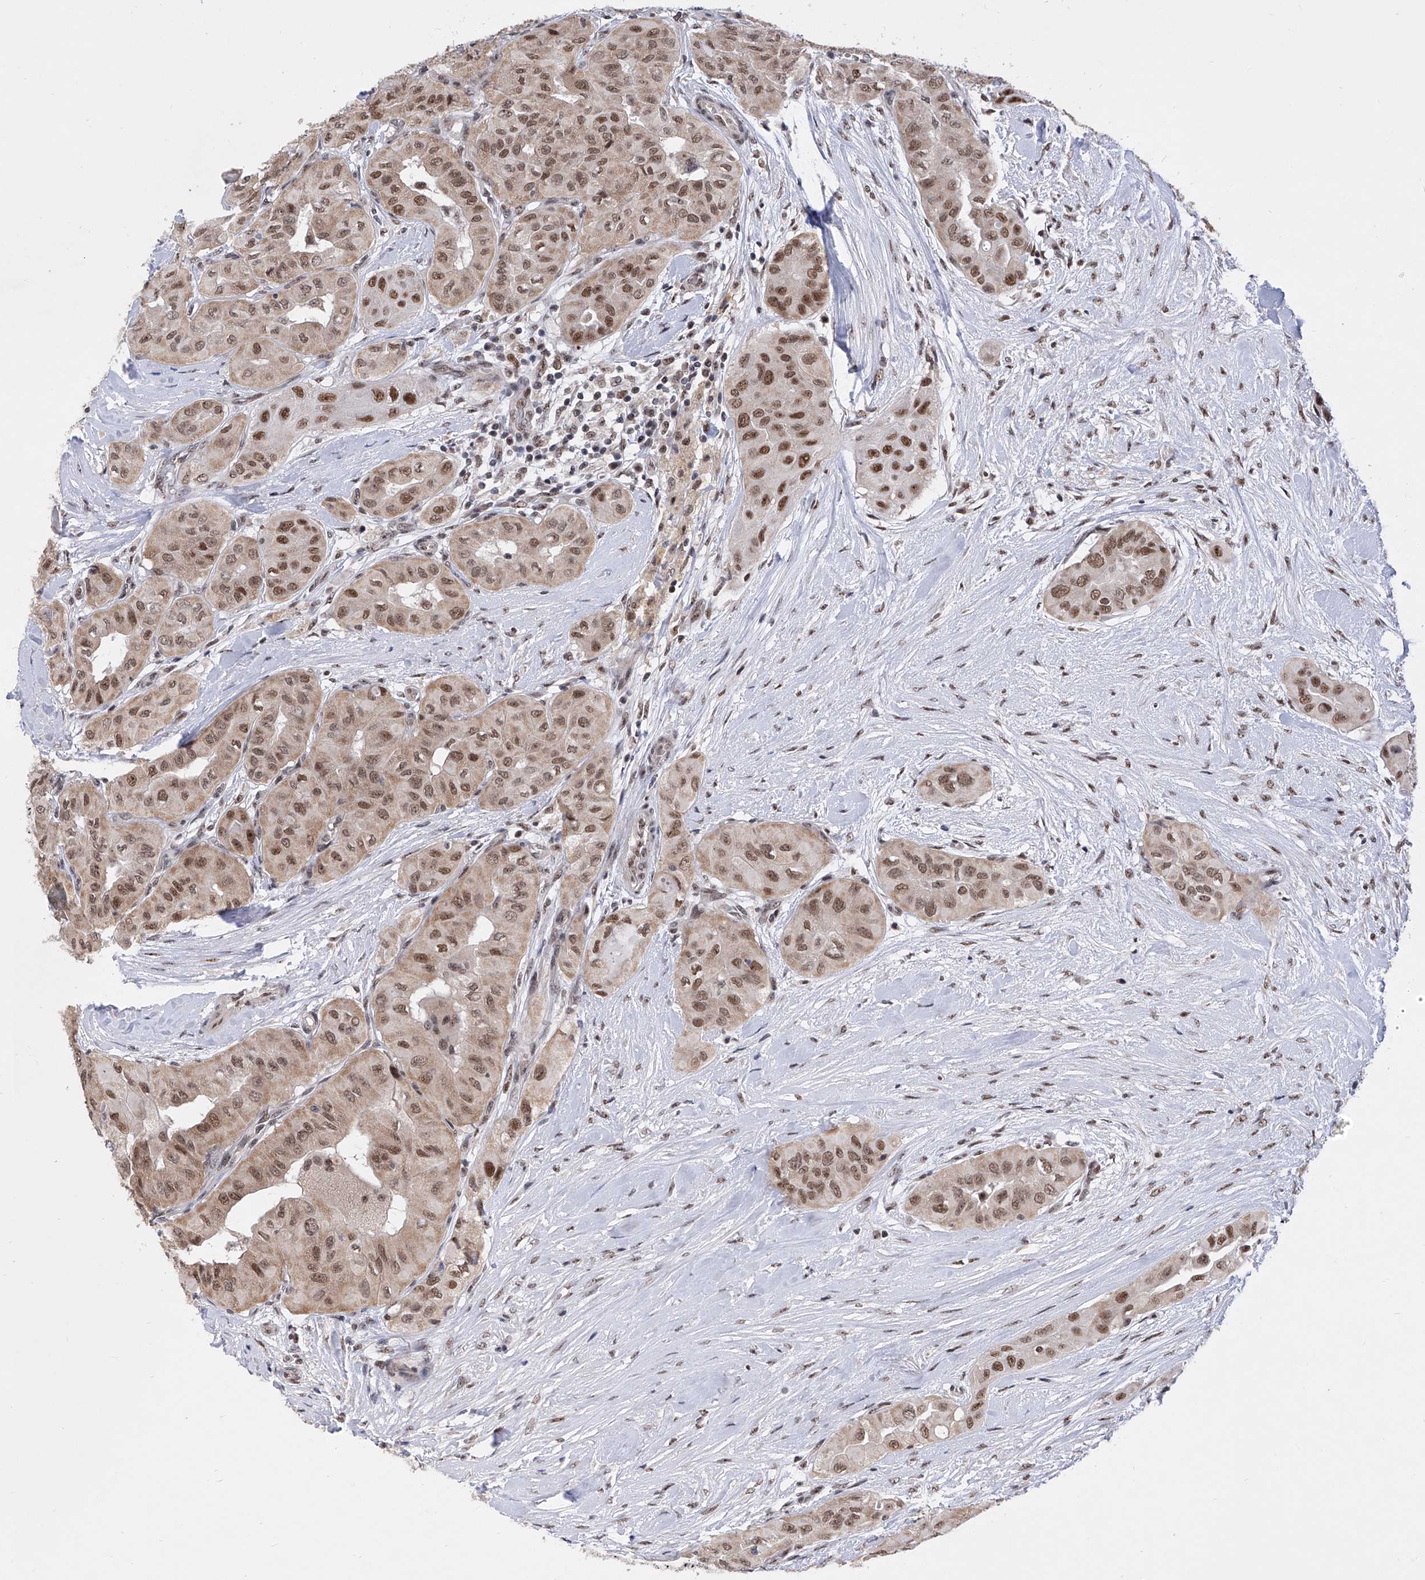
{"staining": {"intensity": "moderate", "quantity": ">75%", "location": "cytoplasmic/membranous,nuclear"}, "tissue": "thyroid cancer", "cell_type": "Tumor cells", "image_type": "cancer", "snomed": [{"axis": "morphology", "description": "Papillary adenocarcinoma, NOS"}, {"axis": "topography", "description": "Thyroid gland"}], "caption": "Protein analysis of thyroid cancer (papillary adenocarcinoma) tissue demonstrates moderate cytoplasmic/membranous and nuclear staining in about >75% of tumor cells. (DAB IHC with brightfield microscopy, high magnification).", "gene": "RAD54L", "patient": {"sex": "female", "age": 59}}